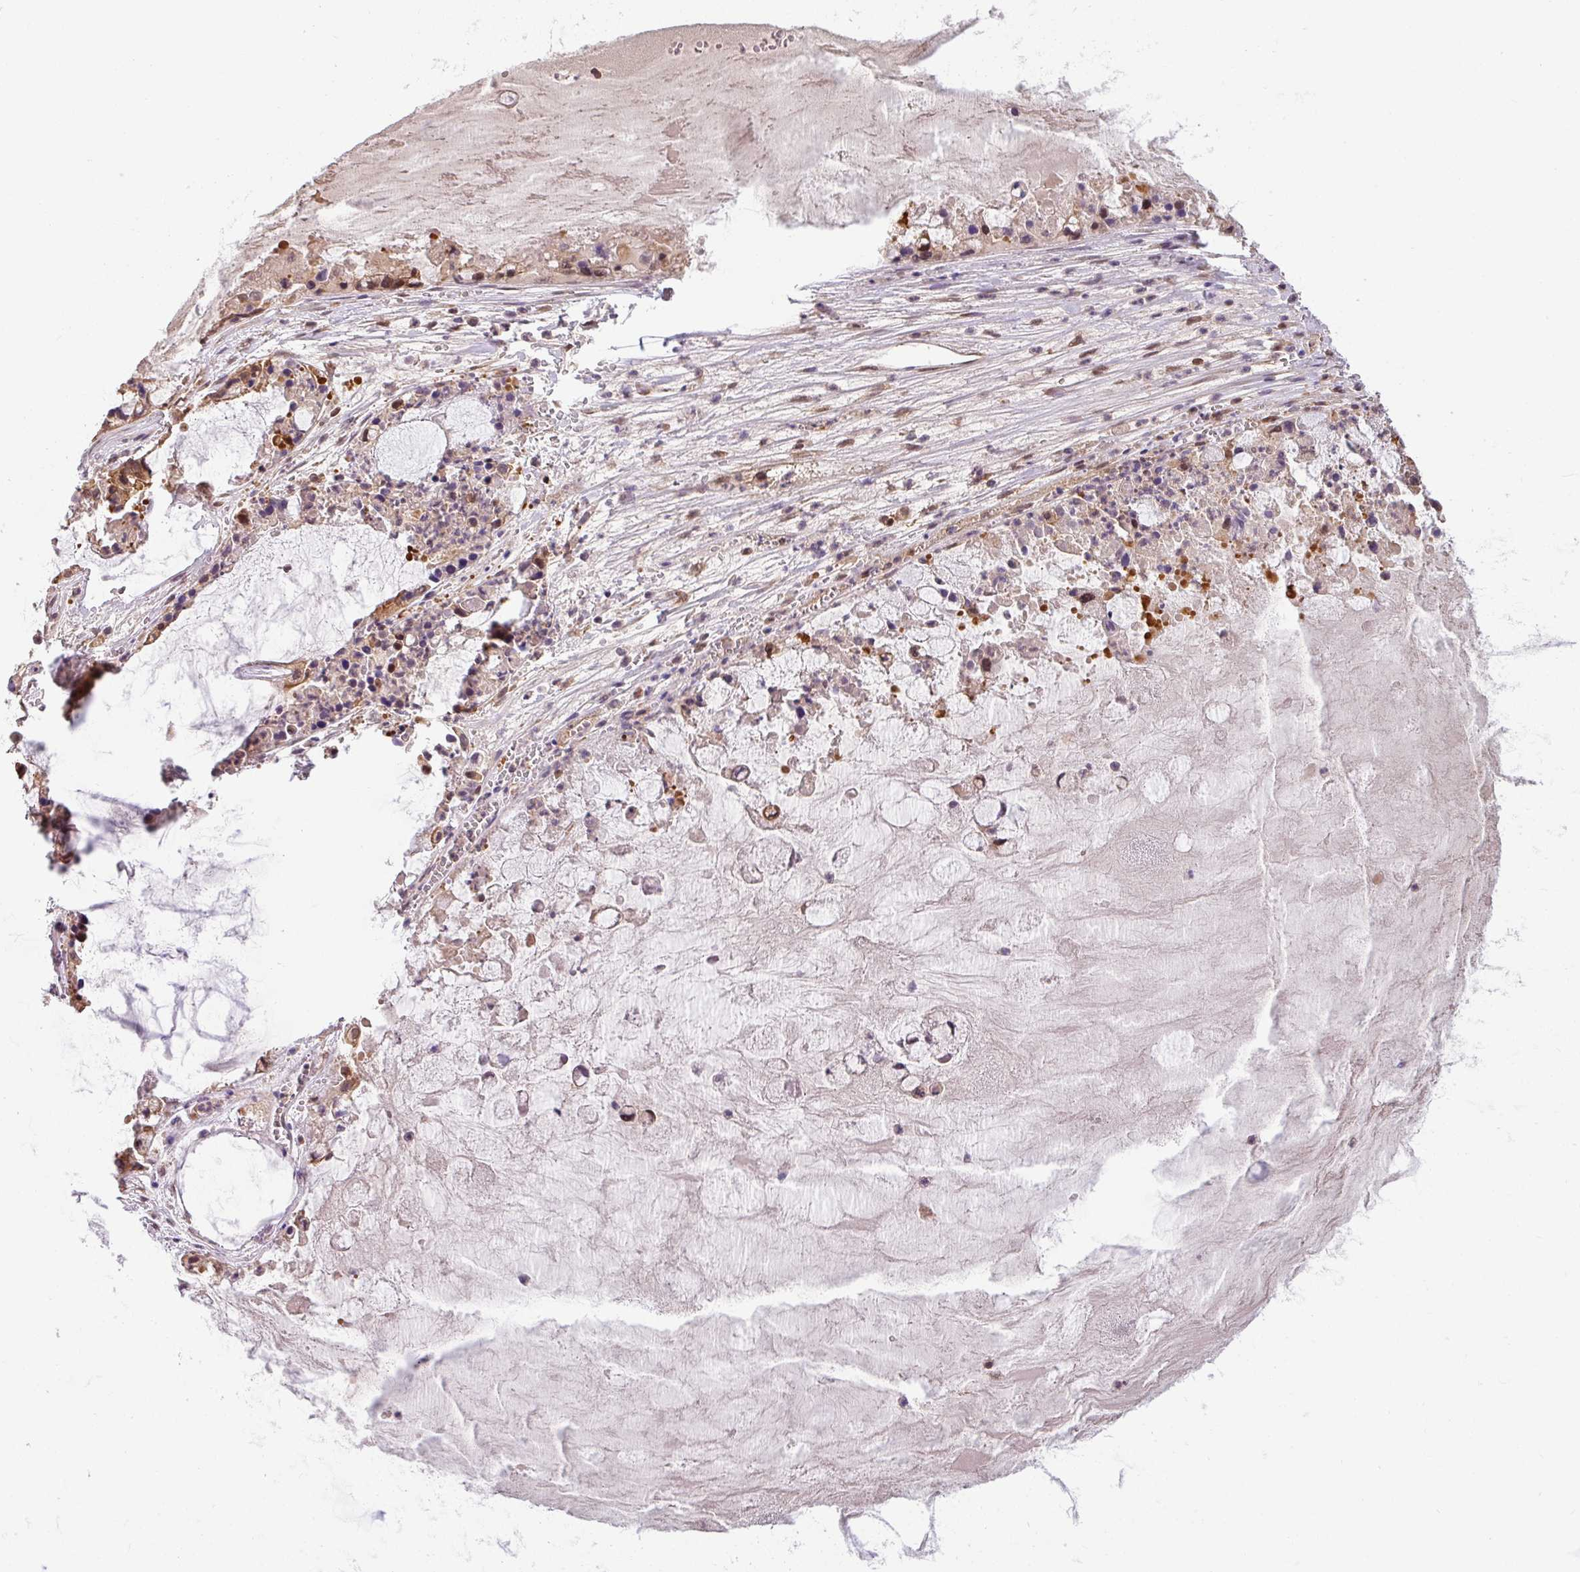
{"staining": {"intensity": "moderate", "quantity": ">75%", "location": "cytoplasmic/membranous,nuclear"}, "tissue": "ovarian cancer", "cell_type": "Tumor cells", "image_type": "cancer", "snomed": [{"axis": "morphology", "description": "Cystadenocarcinoma, mucinous, NOS"}, {"axis": "topography", "description": "Ovary"}], "caption": "Immunohistochemistry (IHC) photomicrograph of neoplastic tissue: human mucinous cystadenocarcinoma (ovarian) stained using immunohistochemistry reveals medium levels of moderate protein expression localized specifically in the cytoplasmic/membranous and nuclear of tumor cells, appearing as a cytoplasmic/membranous and nuclear brown color.", "gene": "SHB", "patient": {"sex": "female", "age": 63}}